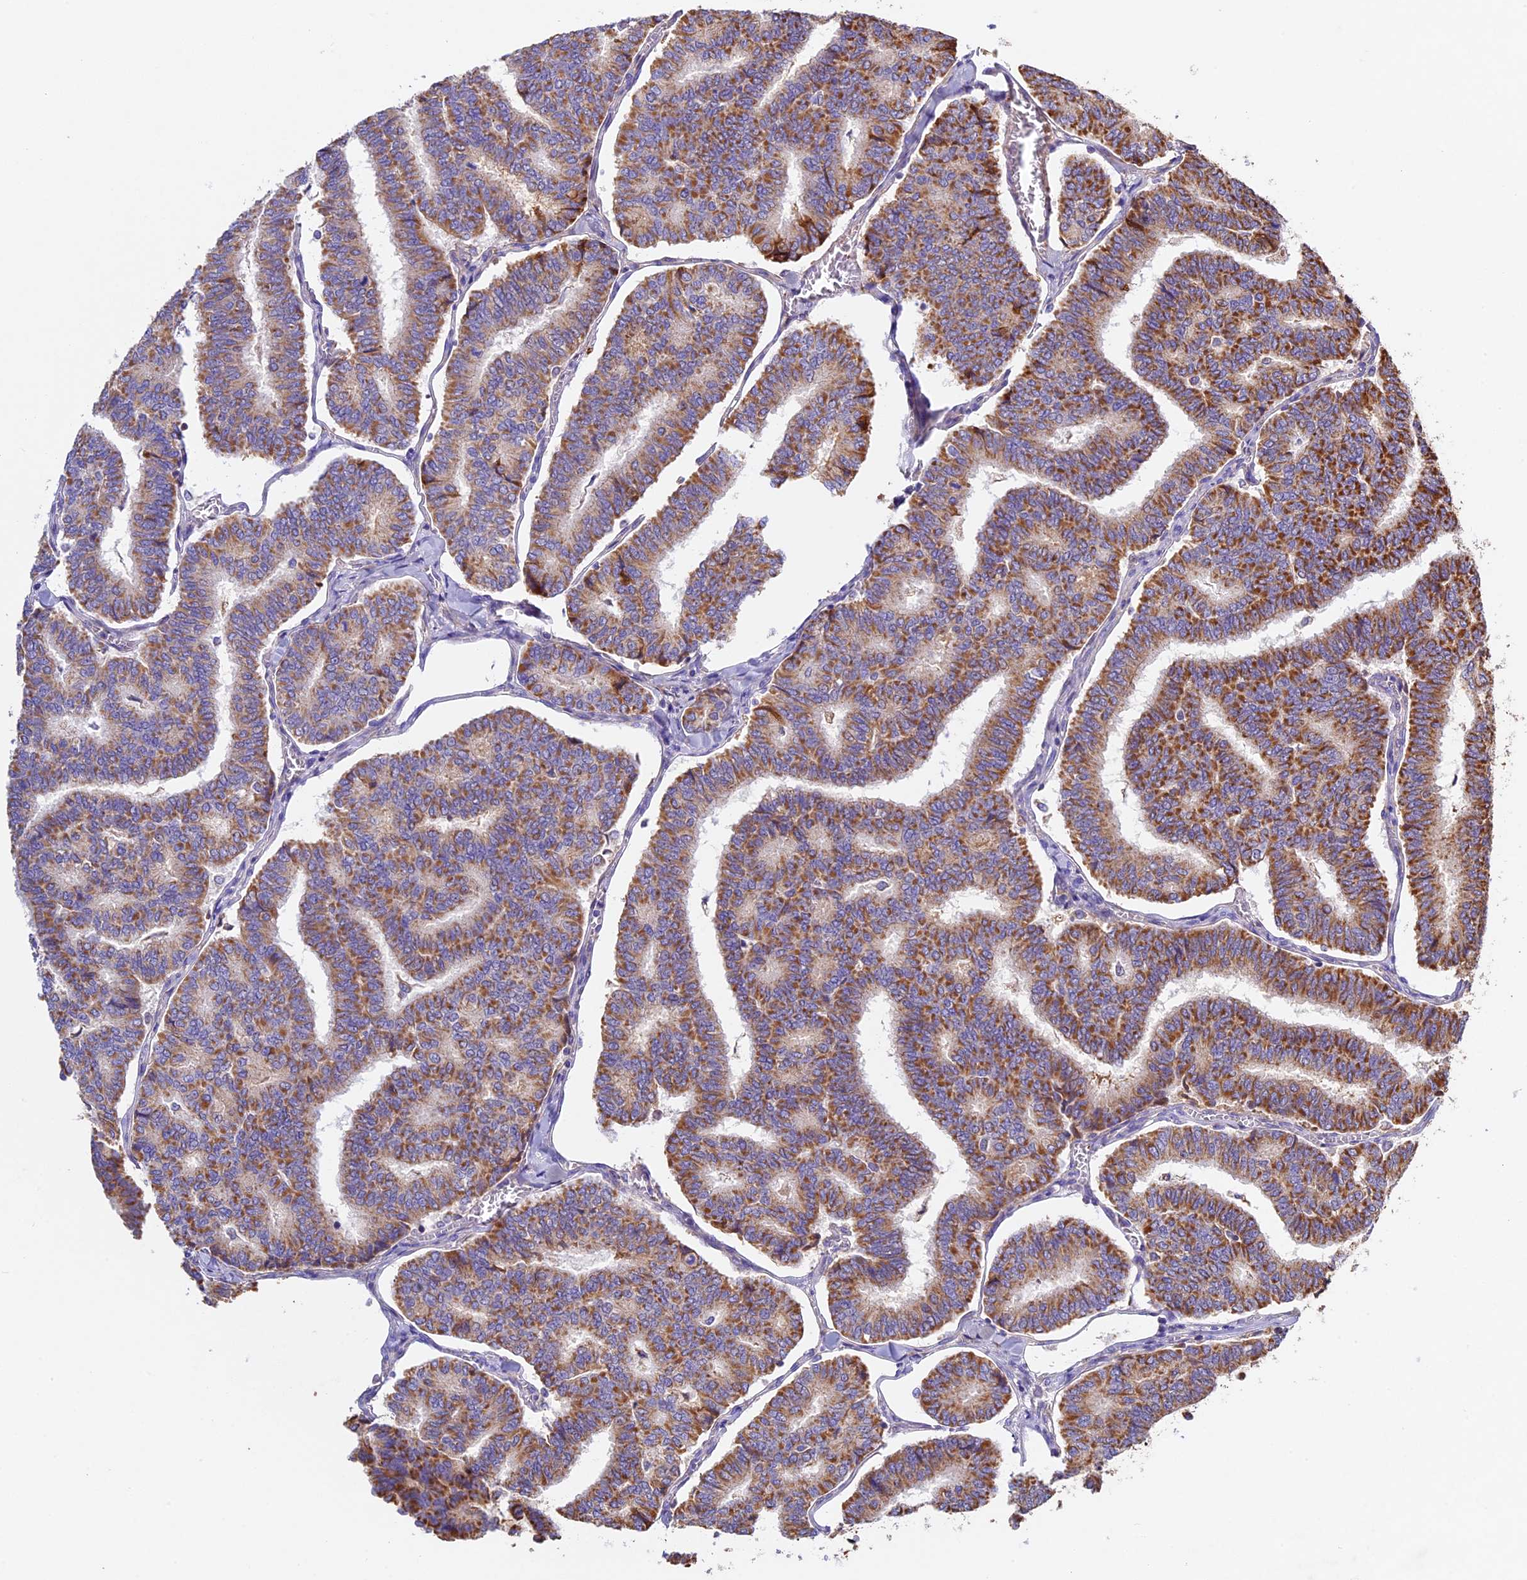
{"staining": {"intensity": "strong", "quantity": ">75%", "location": "cytoplasmic/membranous"}, "tissue": "thyroid cancer", "cell_type": "Tumor cells", "image_type": "cancer", "snomed": [{"axis": "morphology", "description": "Papillary adenocarcinoma, NOS"}, {"axis": "topography", "description": "Thyroid gland"}], "caption": "The micrograph reveals a brown stain indicating the presence of a protein in the cytoplasmic/membranous of tumor cells in papillary adenocarcinoma (thyroid).", "gene": "OCEL1", "patient": {"sex": "female", "age": 35}}